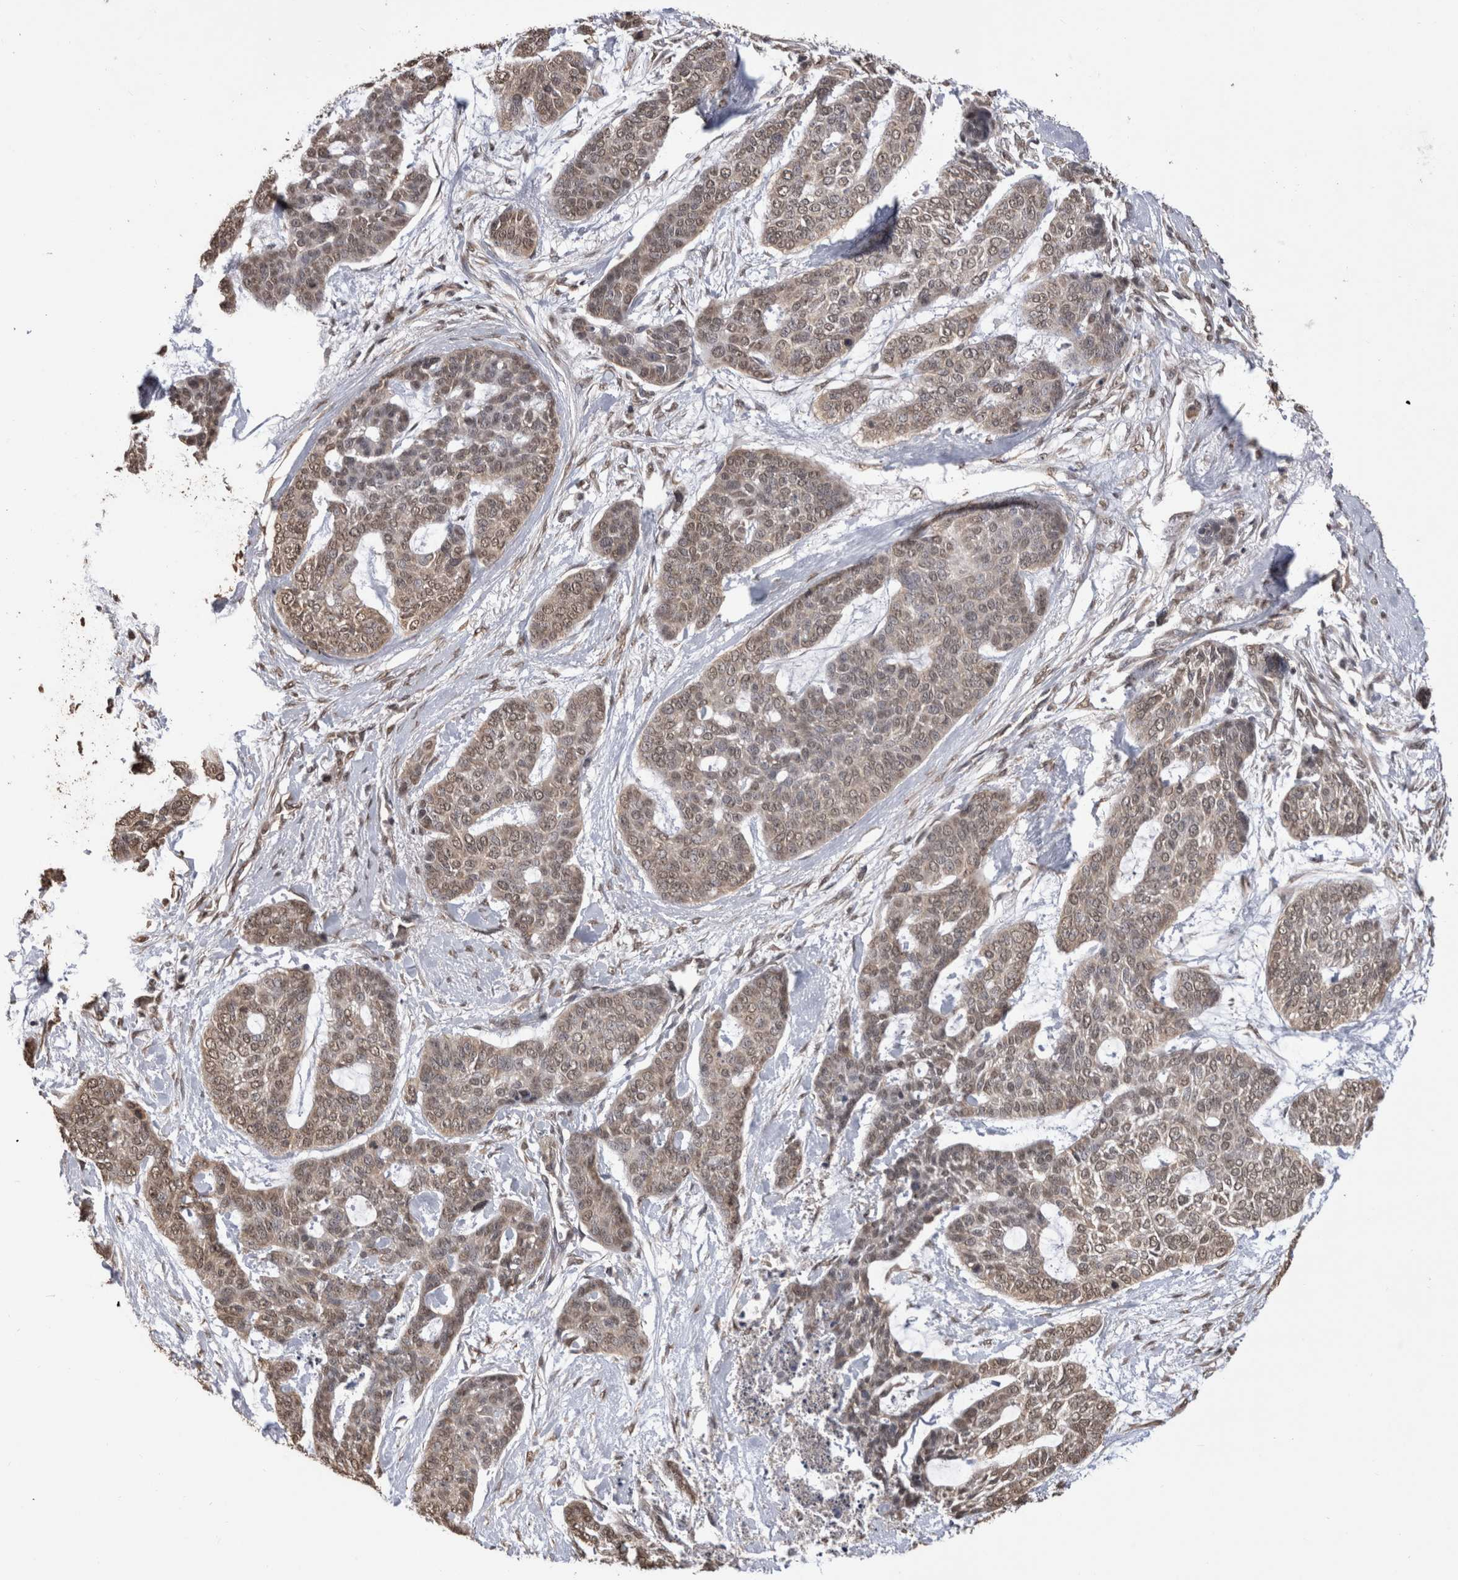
{"staining": {"intensity": "weak", "quantity": ">75%", "location": "cytoplasmic/membranous,nuclear"}, "tissue": "skin cancer", "cell_type": "Tumor cells", "image_type": "cancer", "snomed": [{"axis": "morphology", "description": "Basal cell carcinoma"}, {"axis": "topography", "description": "Skin"}], "caption": "Weak cytoplasmic/membranous and nuclear protein expression is present in about >75% of tumor cells in skin cancer.", "gene": "PAK4", "patient": {"sex": "female", "age": 64}}